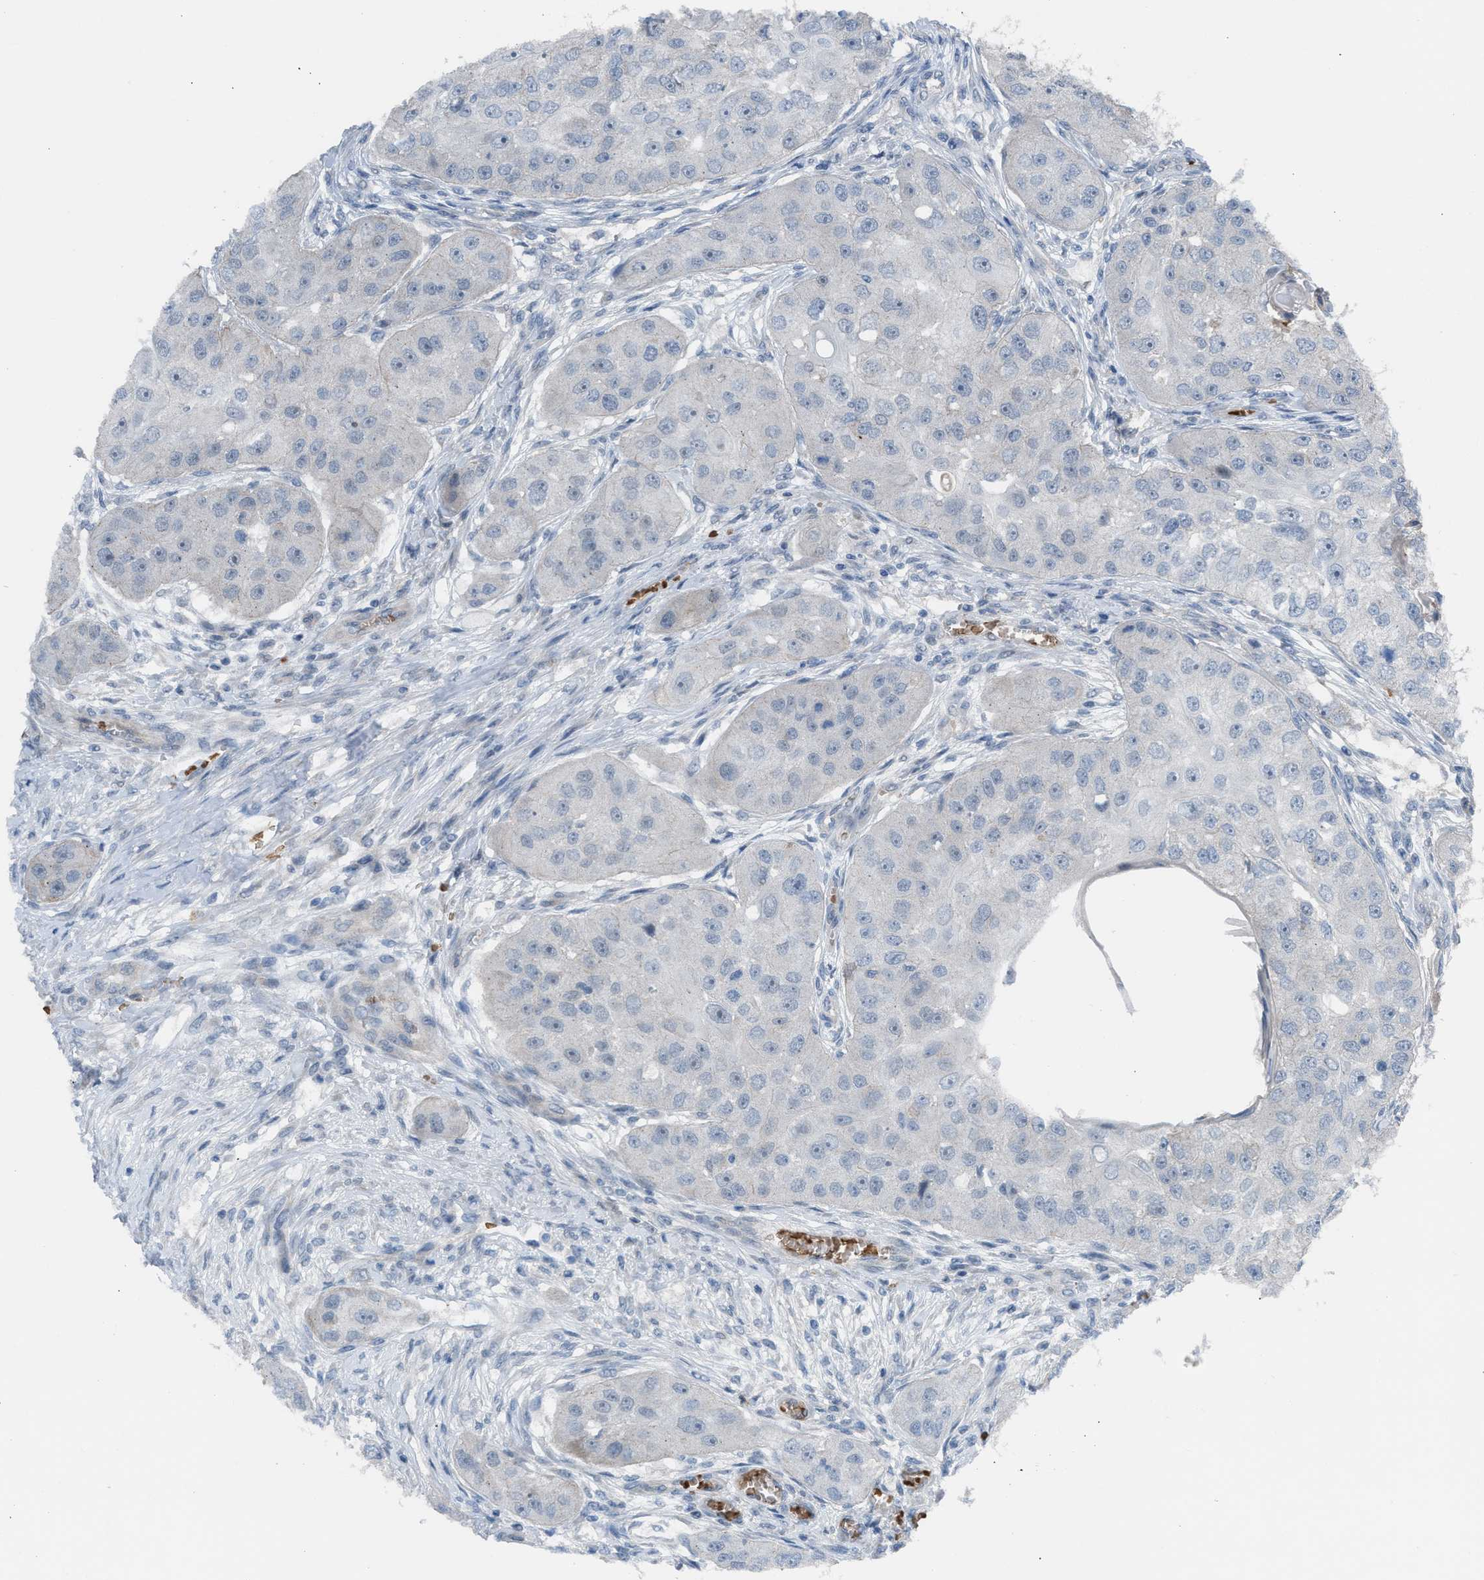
{"staining": {"intensity": "negative", "quantity": "none", "location": "none"}, "tissue": "head and neck cancer", "cell_type": "Tumor cells", "image_type": "cancer", "snomed": [{"axis": "morphology", "description": "Normal tissue, NOS"}, {"axis": "morphology", "description": "Squamous cell carcinoma, NOS"}, {"axis": "topography", "description": "Skeletal muscle"}, {"axis": "topography", "description": "Head-Neck"}], "caption": "Tumor cells are negative for protein expression in human squamous cell carcinoma (head and neck).", "gene": "CFAP77", "patient": {"sex": "male", "age": 51}}